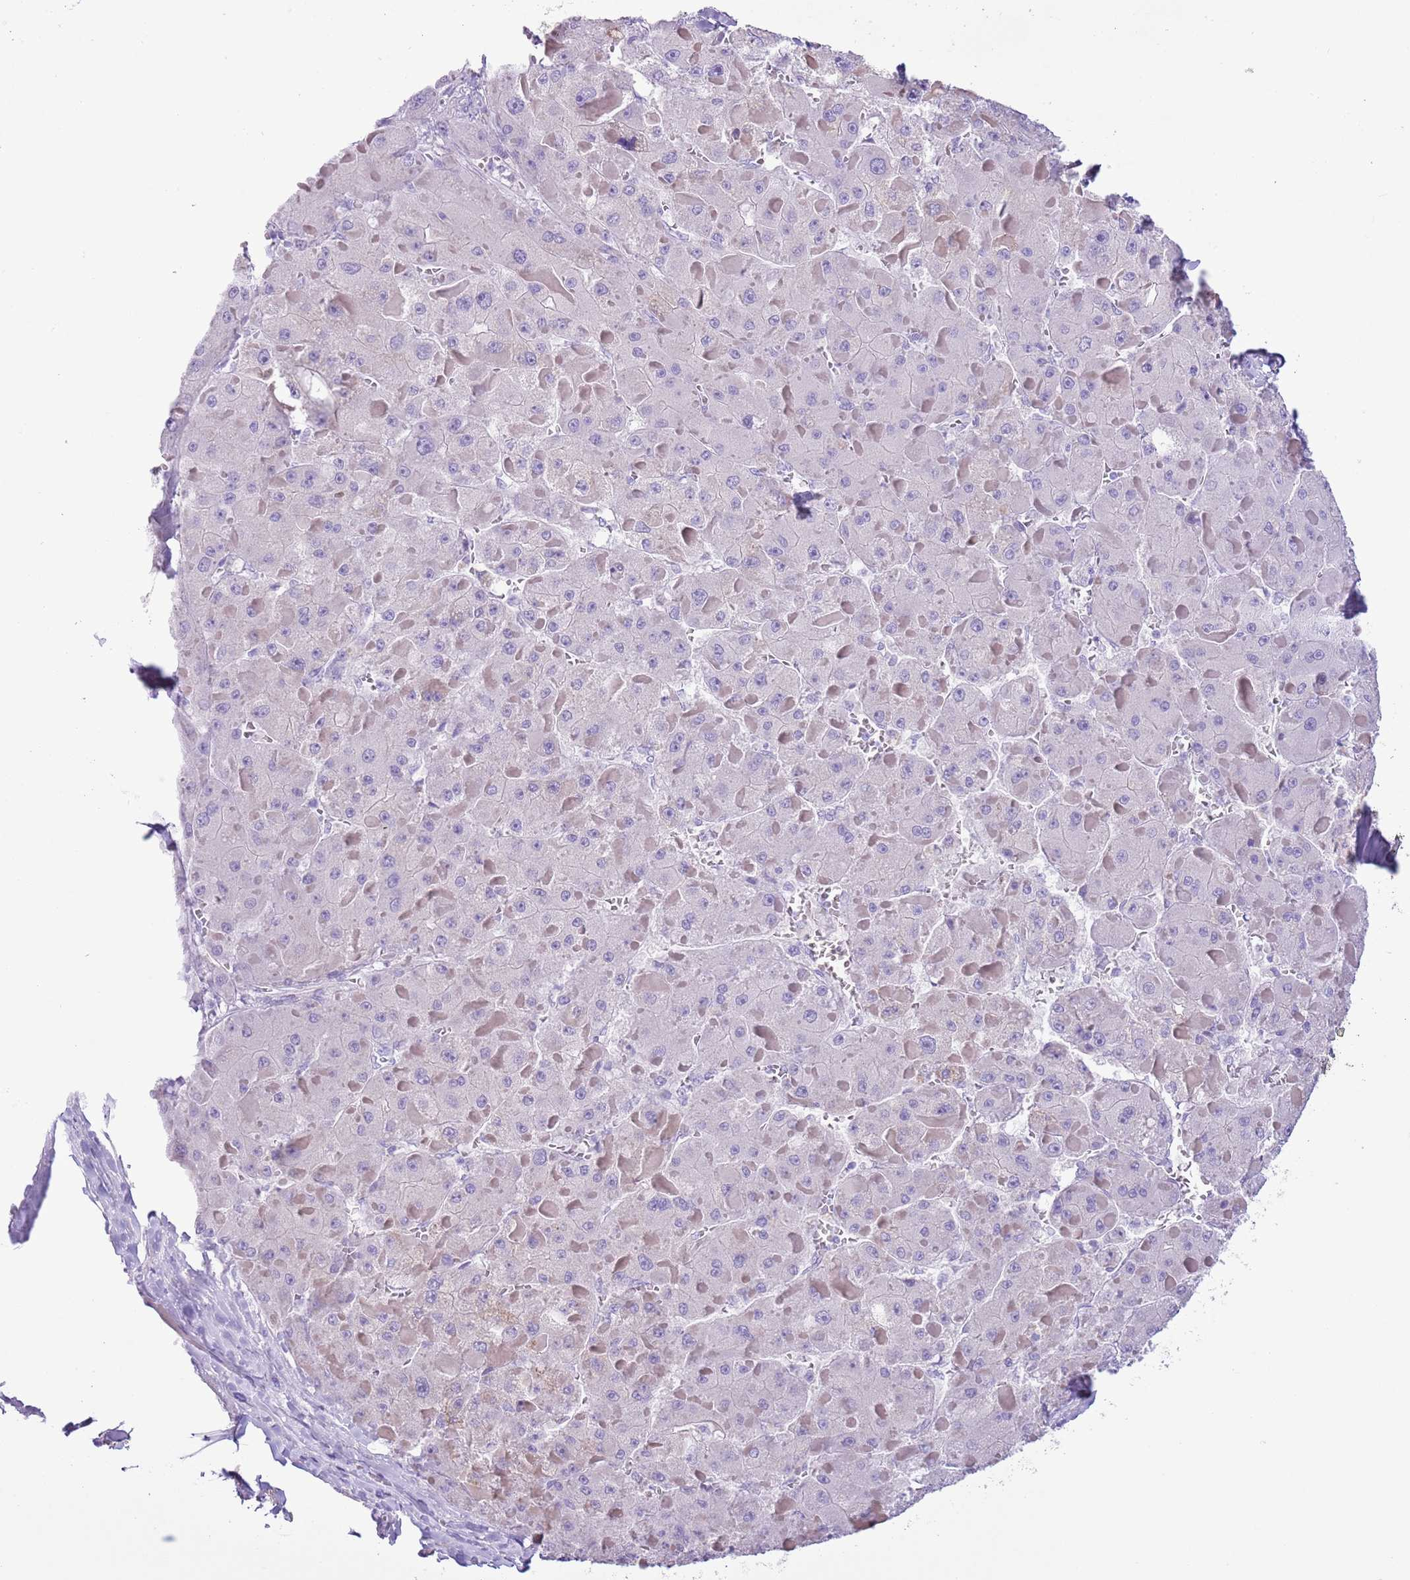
{"staining": {"intensity": "negative", "quantity": "none", "location": "none"}, "tissue": "liver cancer", "cell_type": "Tumor cells", "image_type": "cancer", "snomed": [{"axis": "morphology", "description": "Carcinoma, Hepatocellular, NOS"}, {"axis": "topography", "description": "Liver"}], "caption": "Immunohistochemistry (IHC) photomicrograph of neoplastic tissue: liver cancer stained with DAB (3,3'-diaminobenzidine) demonstrates no significant protein staining in tumor cells.", "gene": "SLC7A14", "patient": {"sex": "female", "age": 73}}